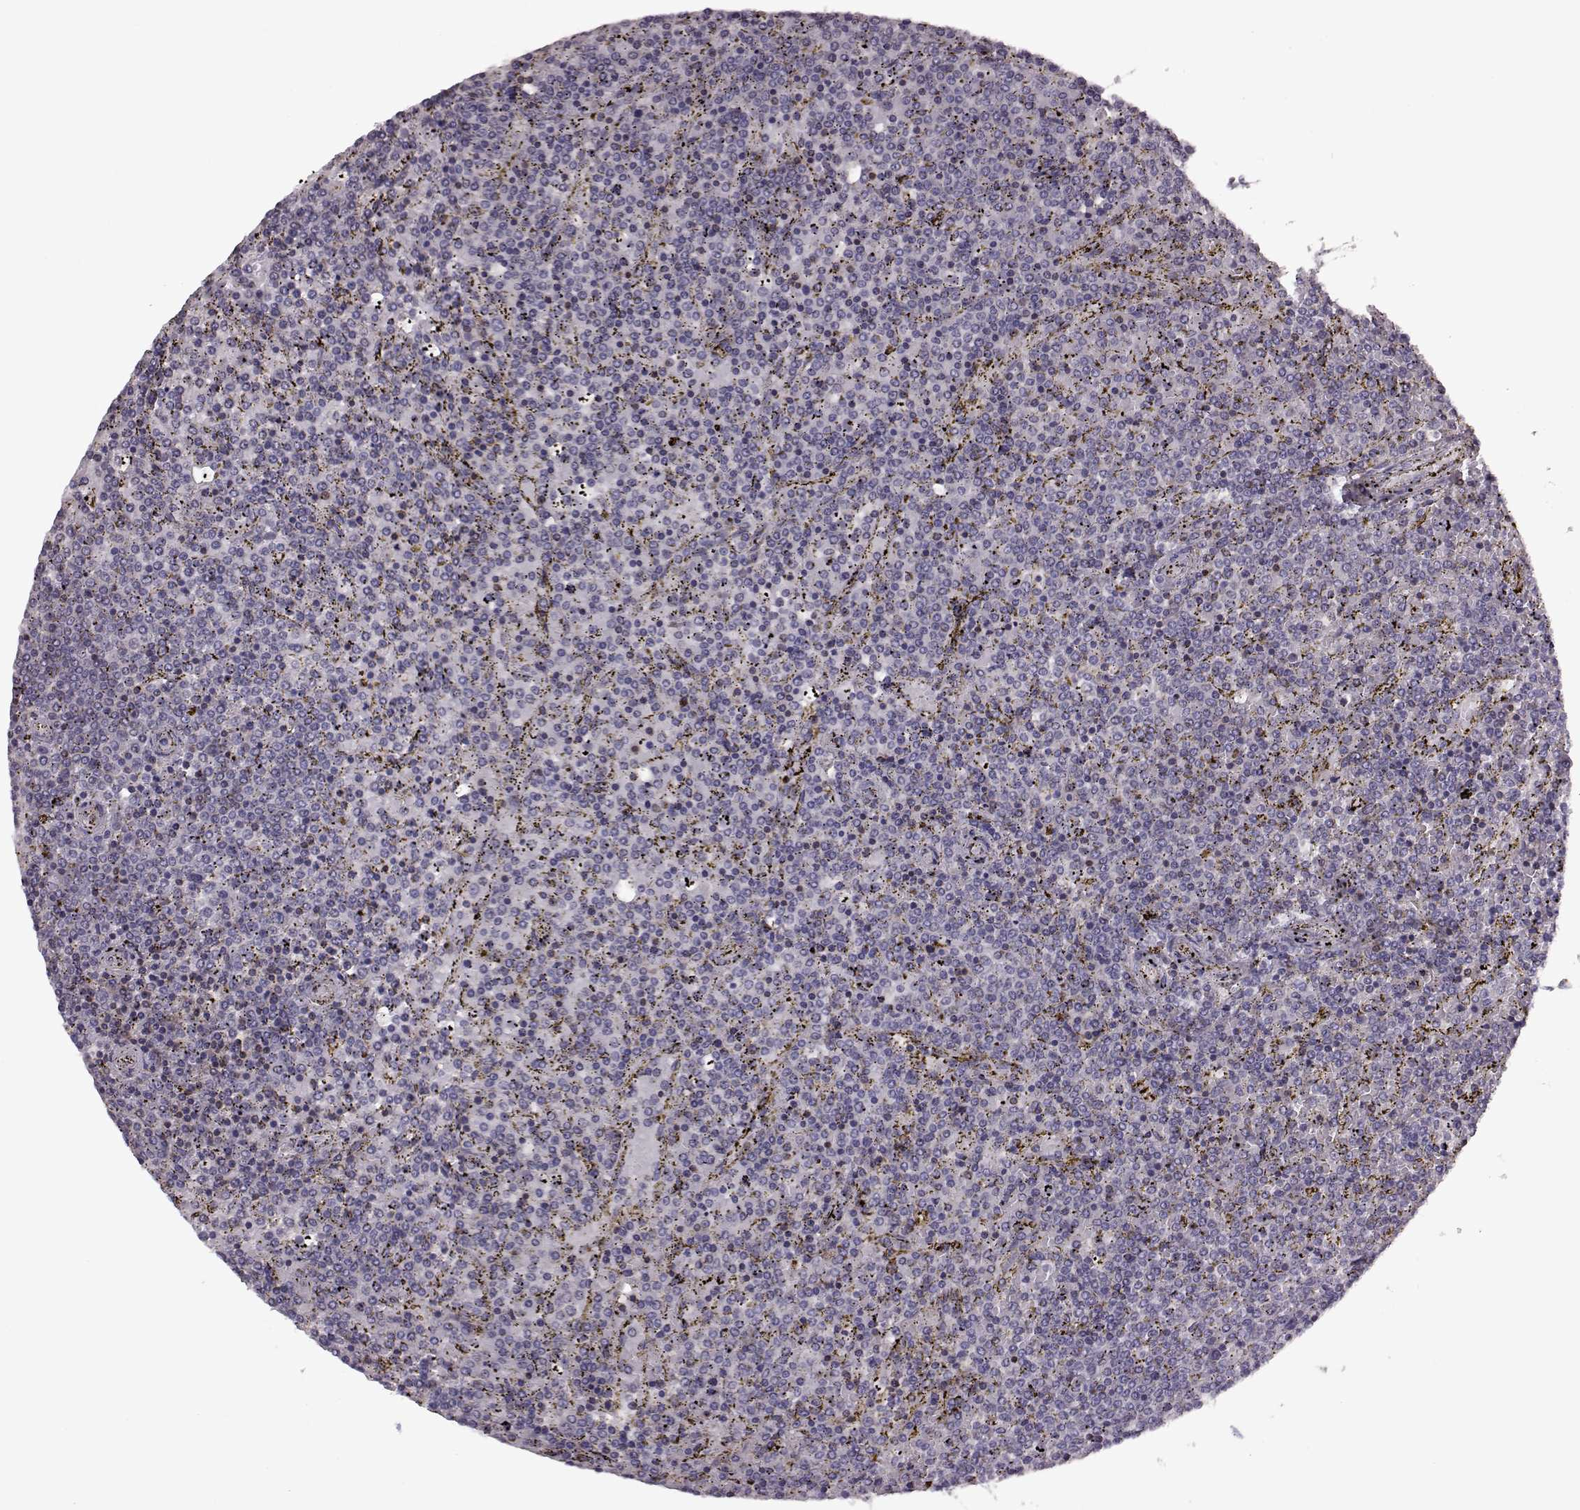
{"staining": {"intensity": "negative", "quantity": "none", "location": "none"}, "tissue": "lymphoma", "cell_type": "Tumor cells", "image_type": "cancer", "snomed": [{"axis": "morphology", "description": "Malignant lymphoma, non-Hodgkin's type, Low grade"}, {"axis": "topography", "description": "Spleen"}], "caption": "Immunohistochemistry histopathology image of neoplastic tissue: human lymphoma stained with DAB demonstrates no significant protein expression in tumor cells.", "gene": "CDC42SE1", "patient": {"sex": "female", "age": 77}}